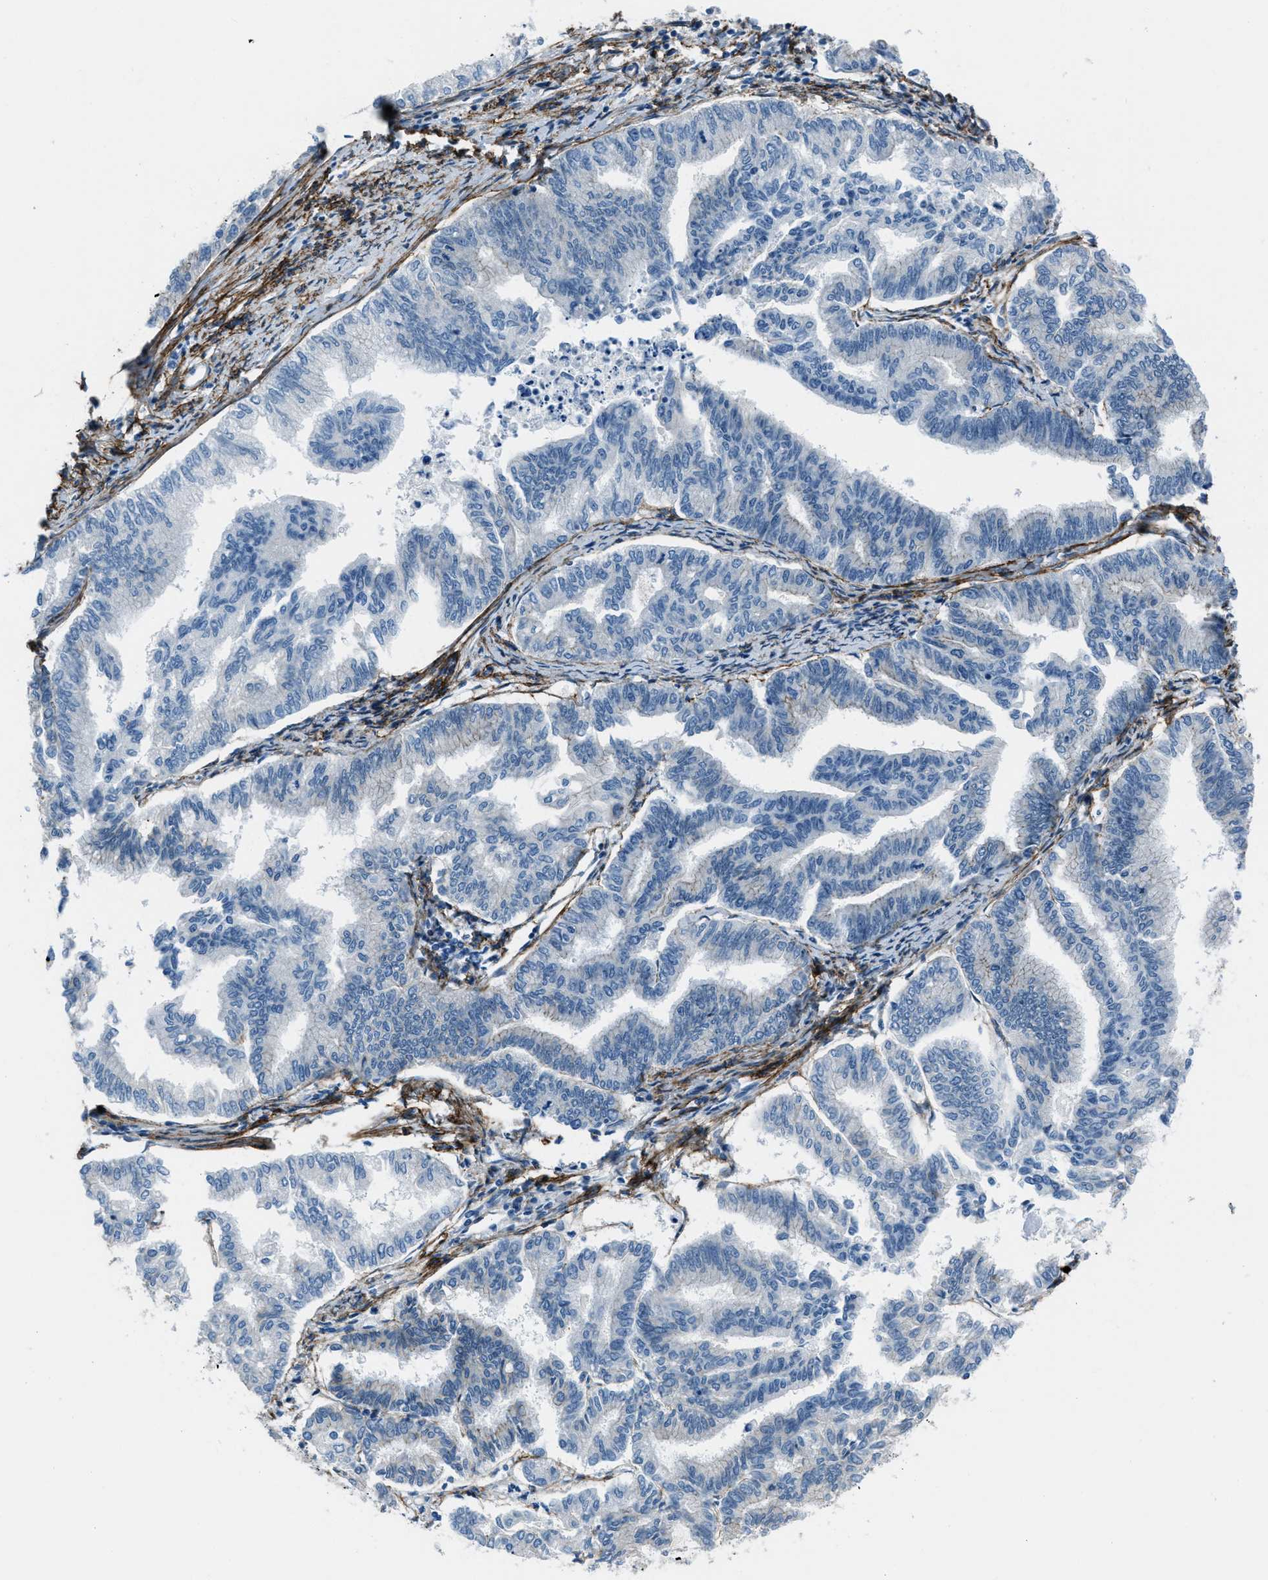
{"staining": {"intensity": "negative", "quantity": "none", "location": "none"}, "tissue": "endometrial cancer", "cell_type": "Tumor cells", "image_type": "cancer", "snomed": [{"axis": "morphology", "description": "Adenocarcinoma, NOS"}, {"axis": "topography", "description": "Endometrium"}], "caption": "High magnification brightfield microscopy of adenocarcinoma (endometrial) stained with DAB (brown) and counterstained with hematoxylin (blue): tumor cells show no significant staining.", "gene": "FBN1", "patient": {"sex": "female", "age": 79}}